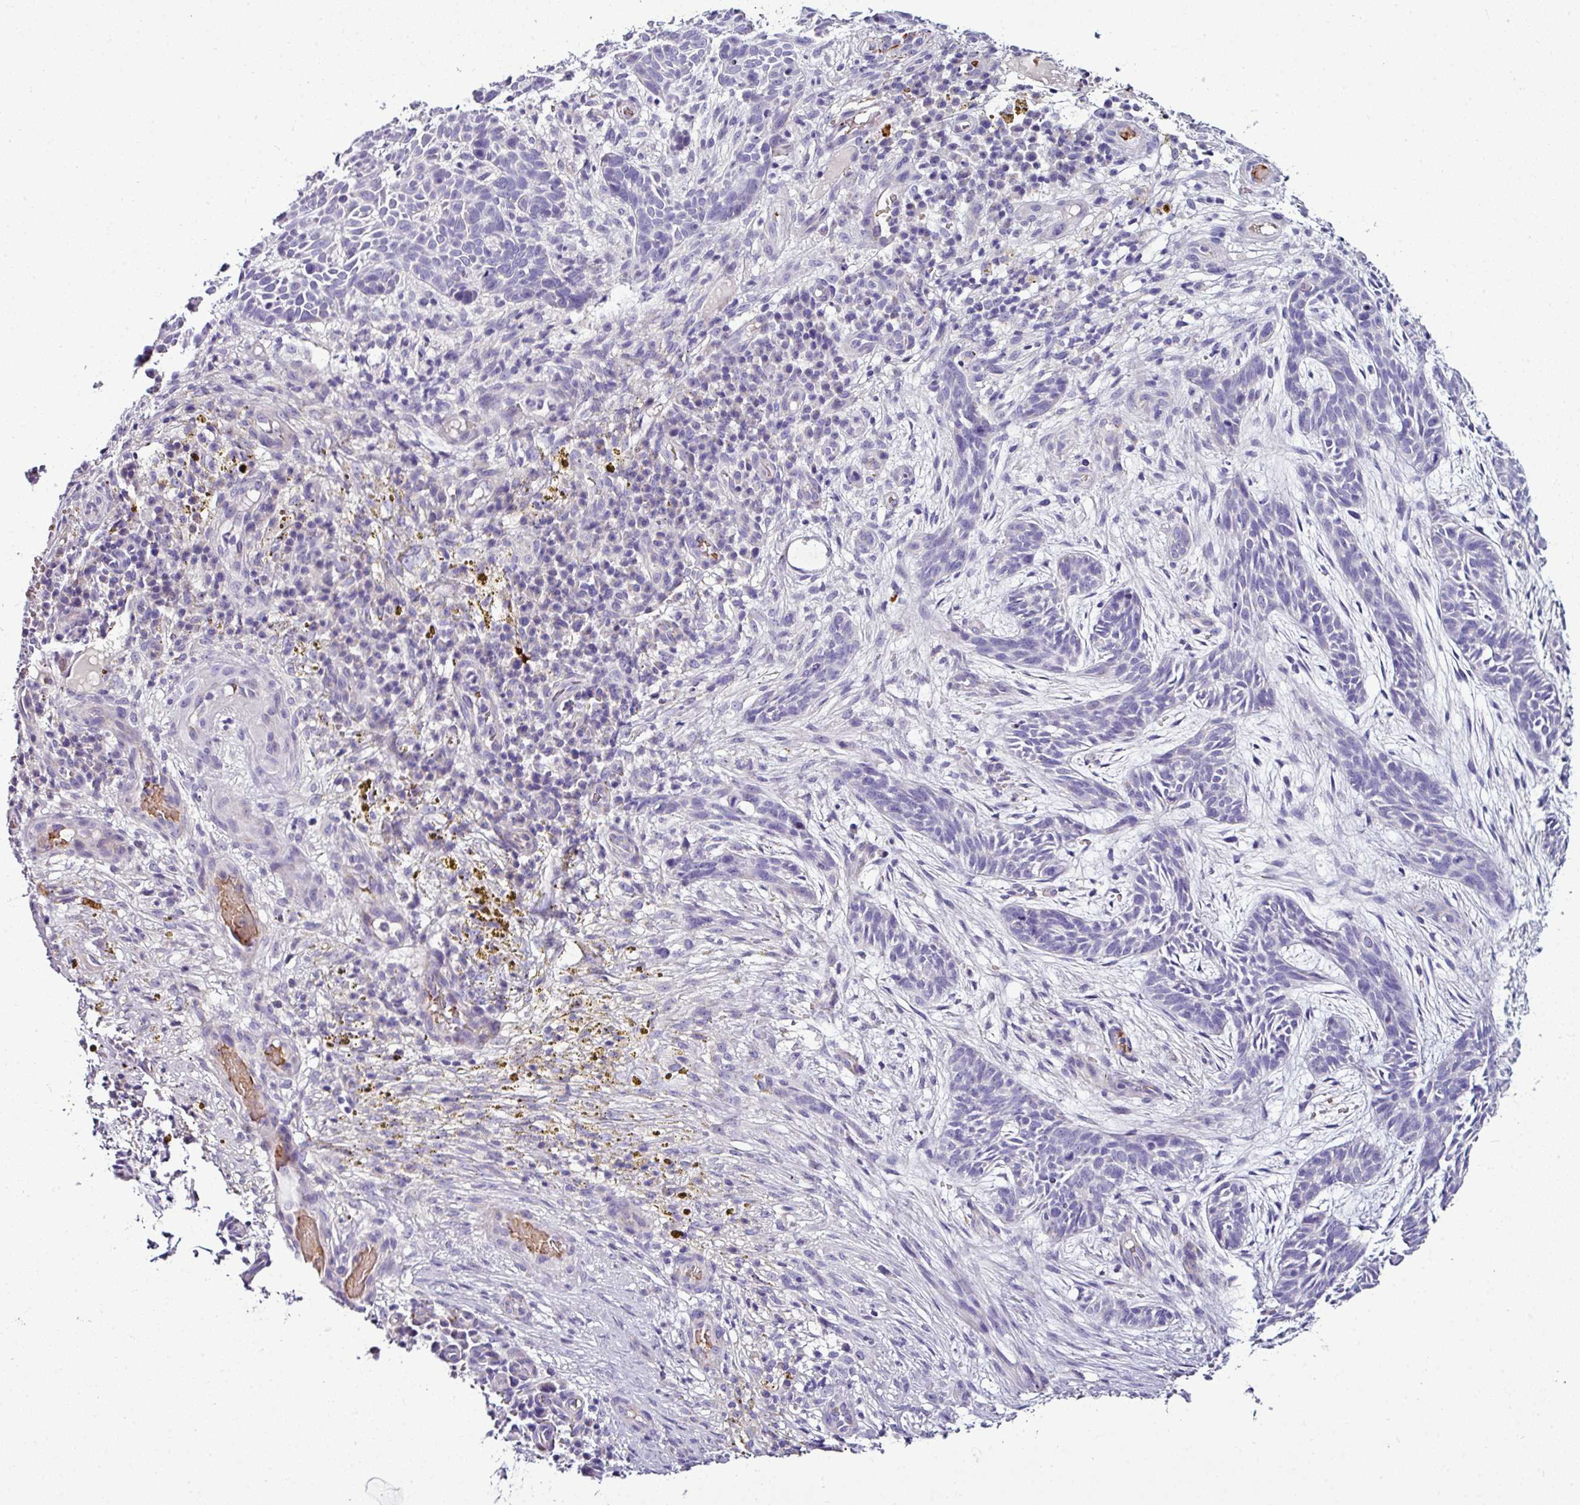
{"staining": {"intensity": "negative", "quantity": "none", "location": "none"}, "tissue": "skin cancer", "cell_type": "Tumor cells", "image_type": "cancer", "snomed": [{"axis": "morphology", "description": "Basal cell carcinoma"}, {"axis": "topography", "description": "Skin"}], "caption": "Protein analysis of skin basal cell carcinoma reveals no significant positivity in tumor cells. (Brightfield microscopy of DAB immunohistochemistry (IHC) at high magnification).", "gene": "NAPSA", "patient": {"sex": "male", "age": 89}}